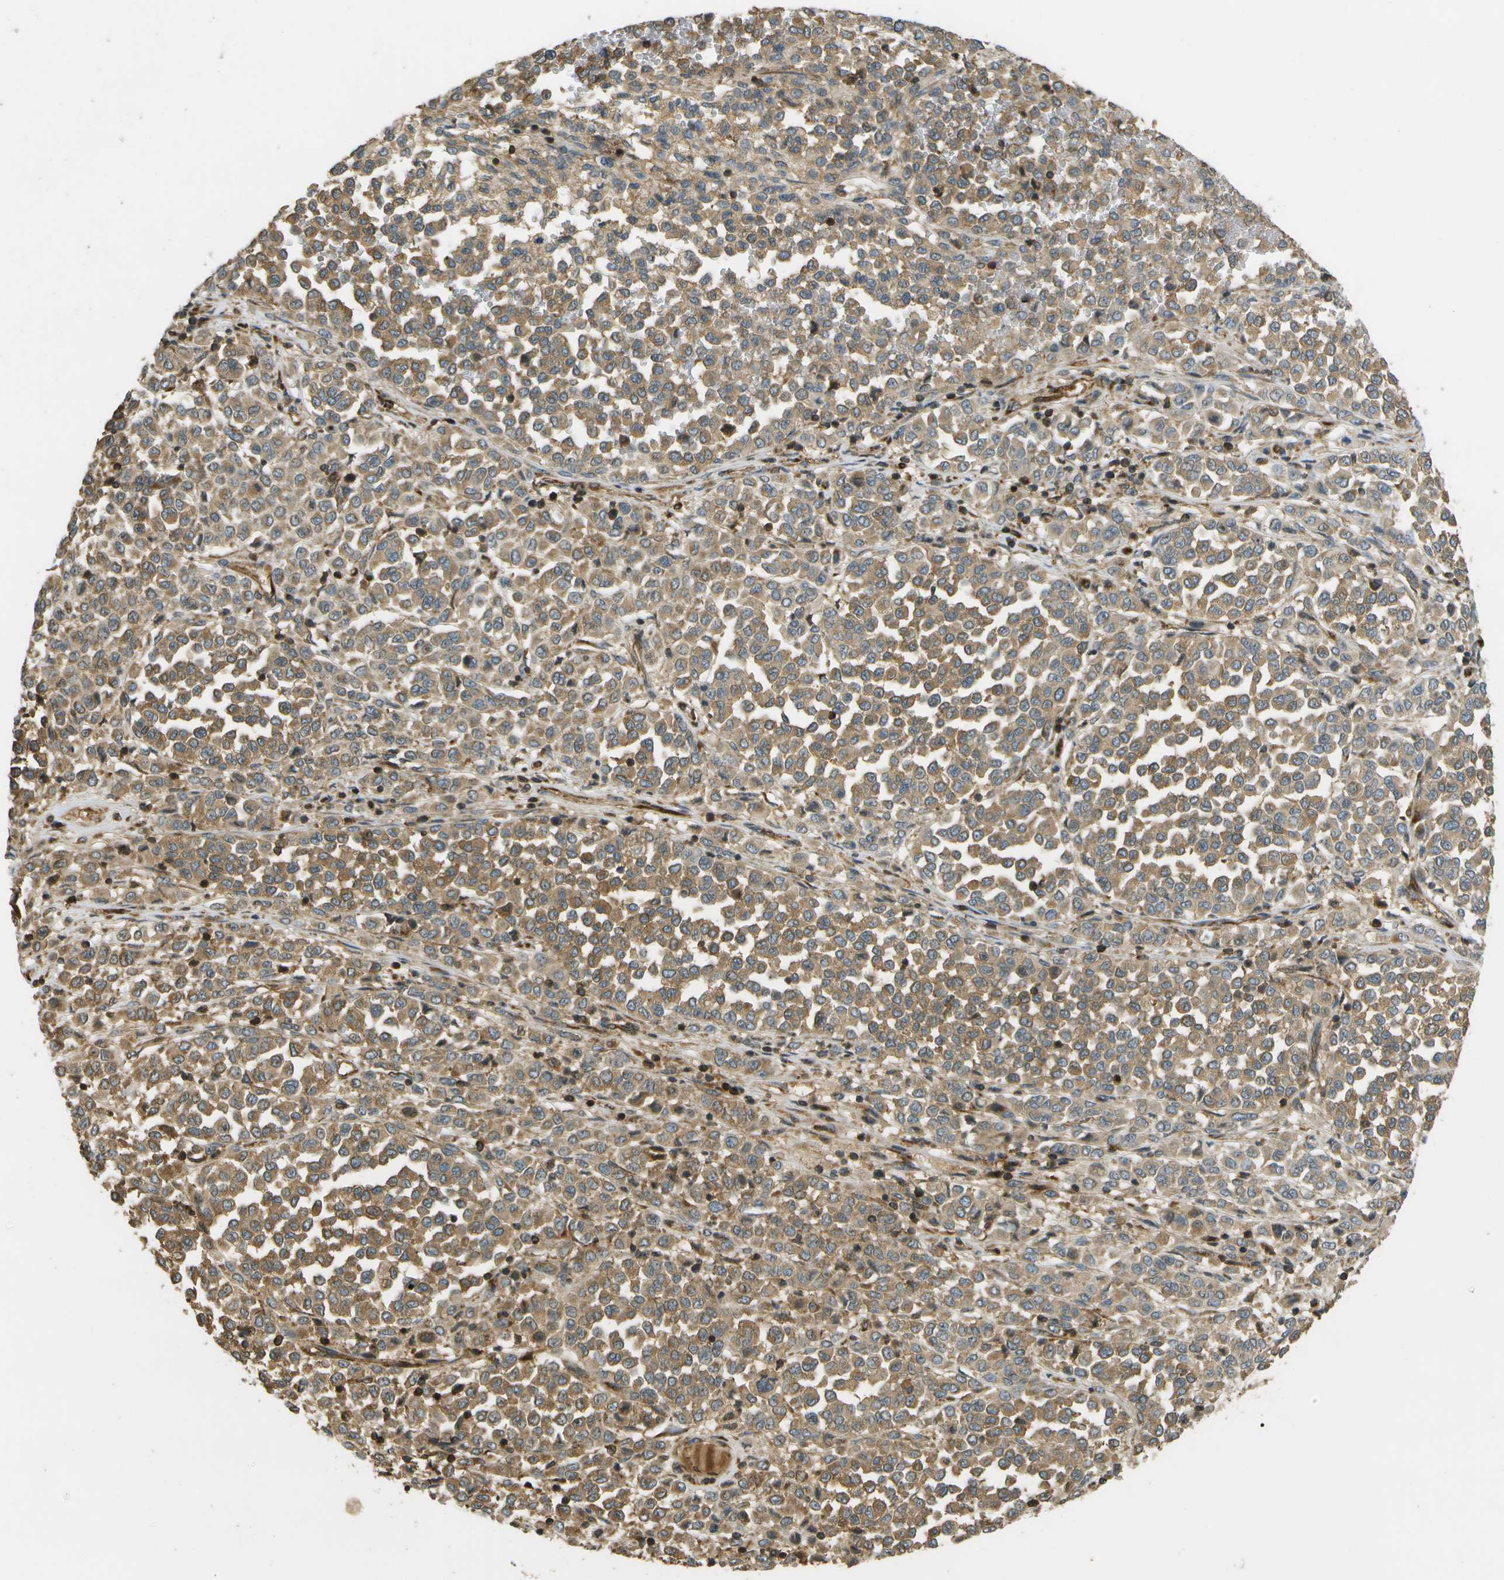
{"staining": {"intensity": "moderate", "quantity": ">75%", "location": "cytoplasmic/membranous"}, "tissue": "melanoma", "cell_type": "Tumor cells", "image_type": "cancer", "snomed": [{"axis": "morphology", "description": "Malignant melanoma, Metastatic site"}, {"axis": "topography", "description": "Pancreas"}], "caption": "Immunohistochemical staining of human melanoma demonstrates medium levels of moderate cytoplasmic/membranous staining in about >75% of tumor cells.", "gene": "LRP12", "patient": {"sex": "female", "age": 30}}